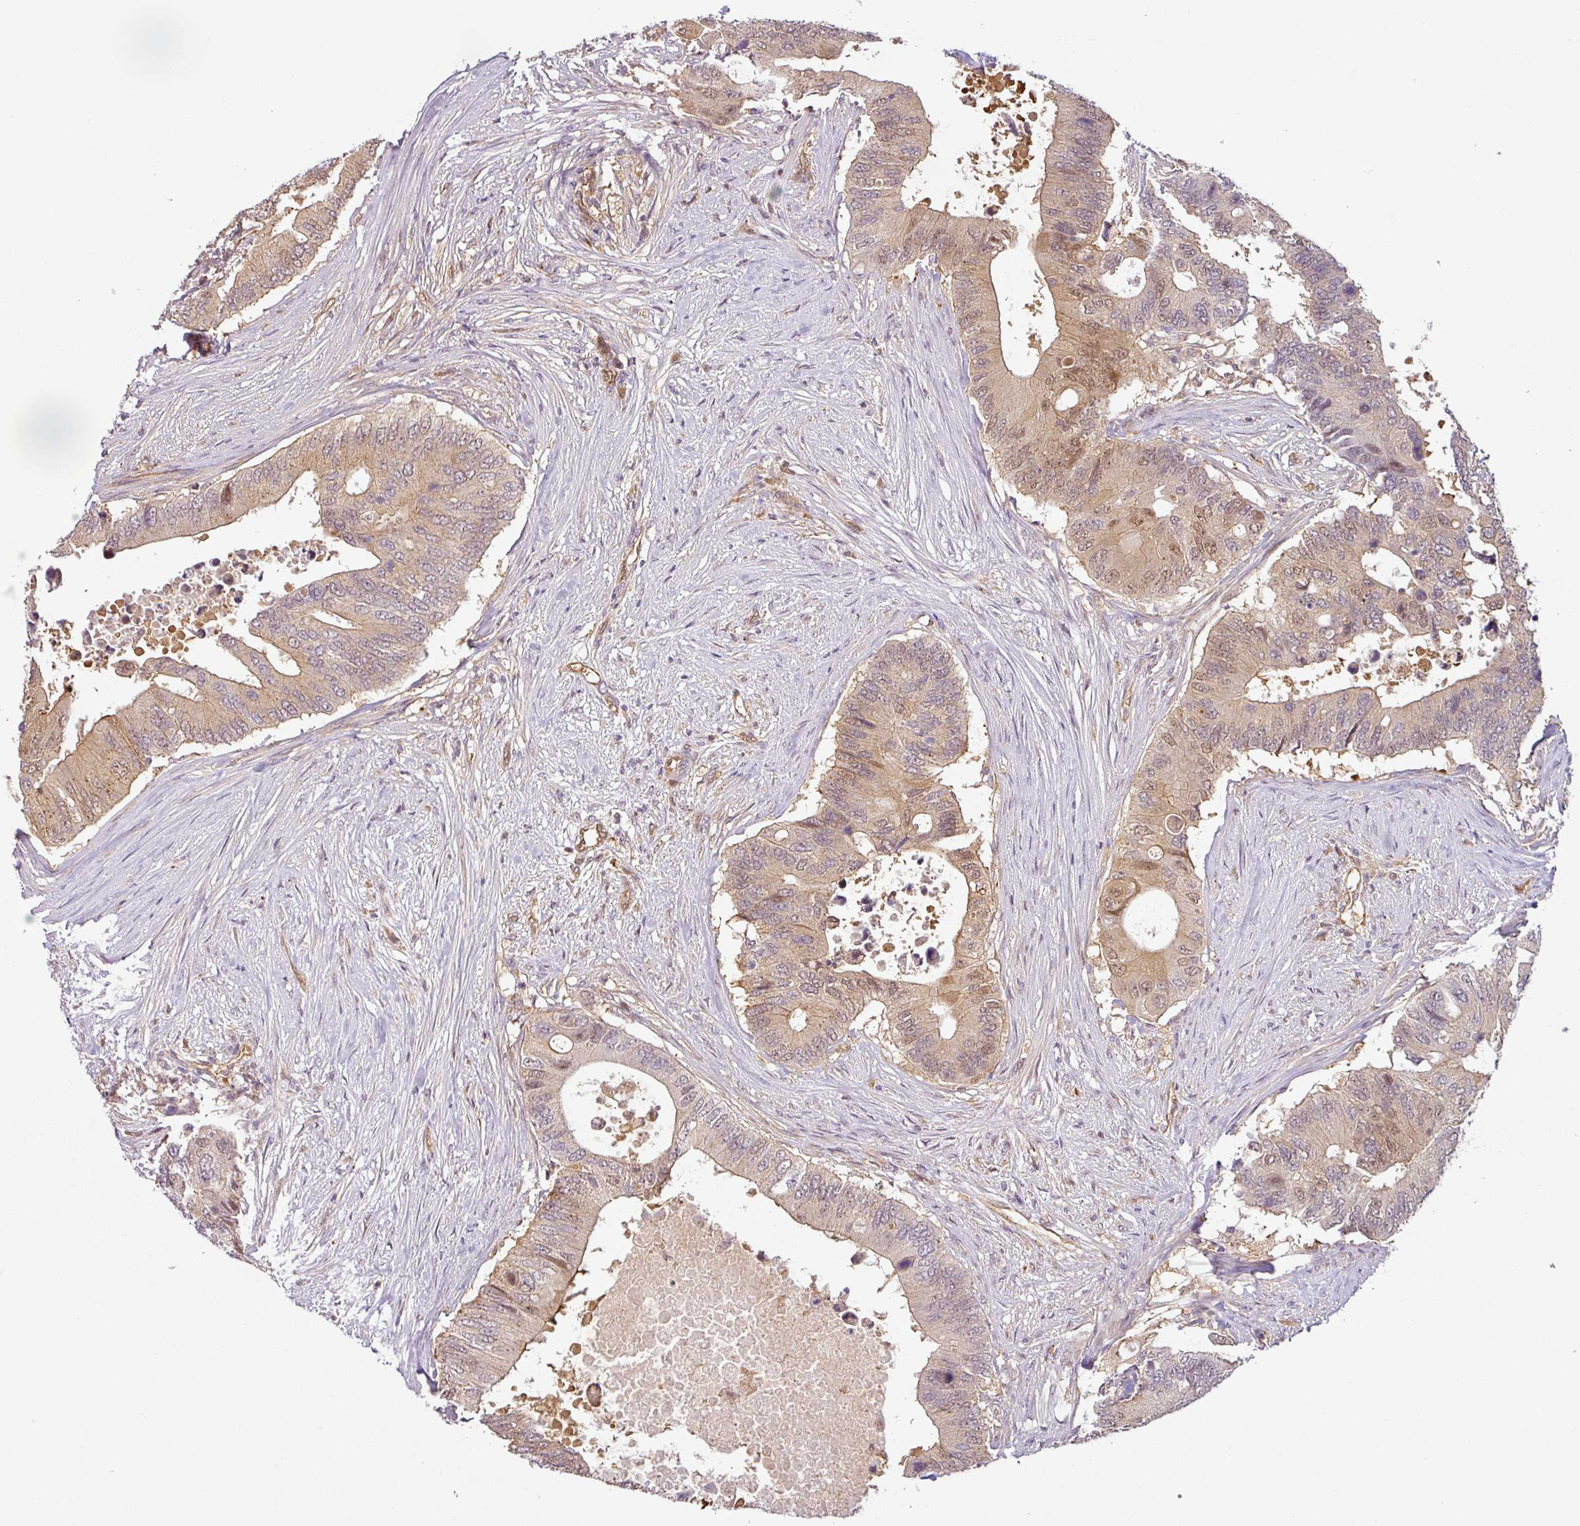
{"staining": {"intensity": "weak", "quantity": "25%-75%", "location": "cytoplasmic/membranous,nuclear"}, "tissue": "colorectal cancer", "cell_type": "Tumor cells", "image_type": "cancer", "snomed": [{"axis": "morphology", "description": "Adenocarcinoma, NOS"}, {"axis": "topography", "description": "Colon"}], "caption": "Colorectal cancer stained for a protein (brown) demonstrates weak cytoplasmic/membranous and nuclear positive expression in about 25%-75% of tumor cells.", "gene": "ANKRD18A", "patient": {"sex": "male", "age": 71}}